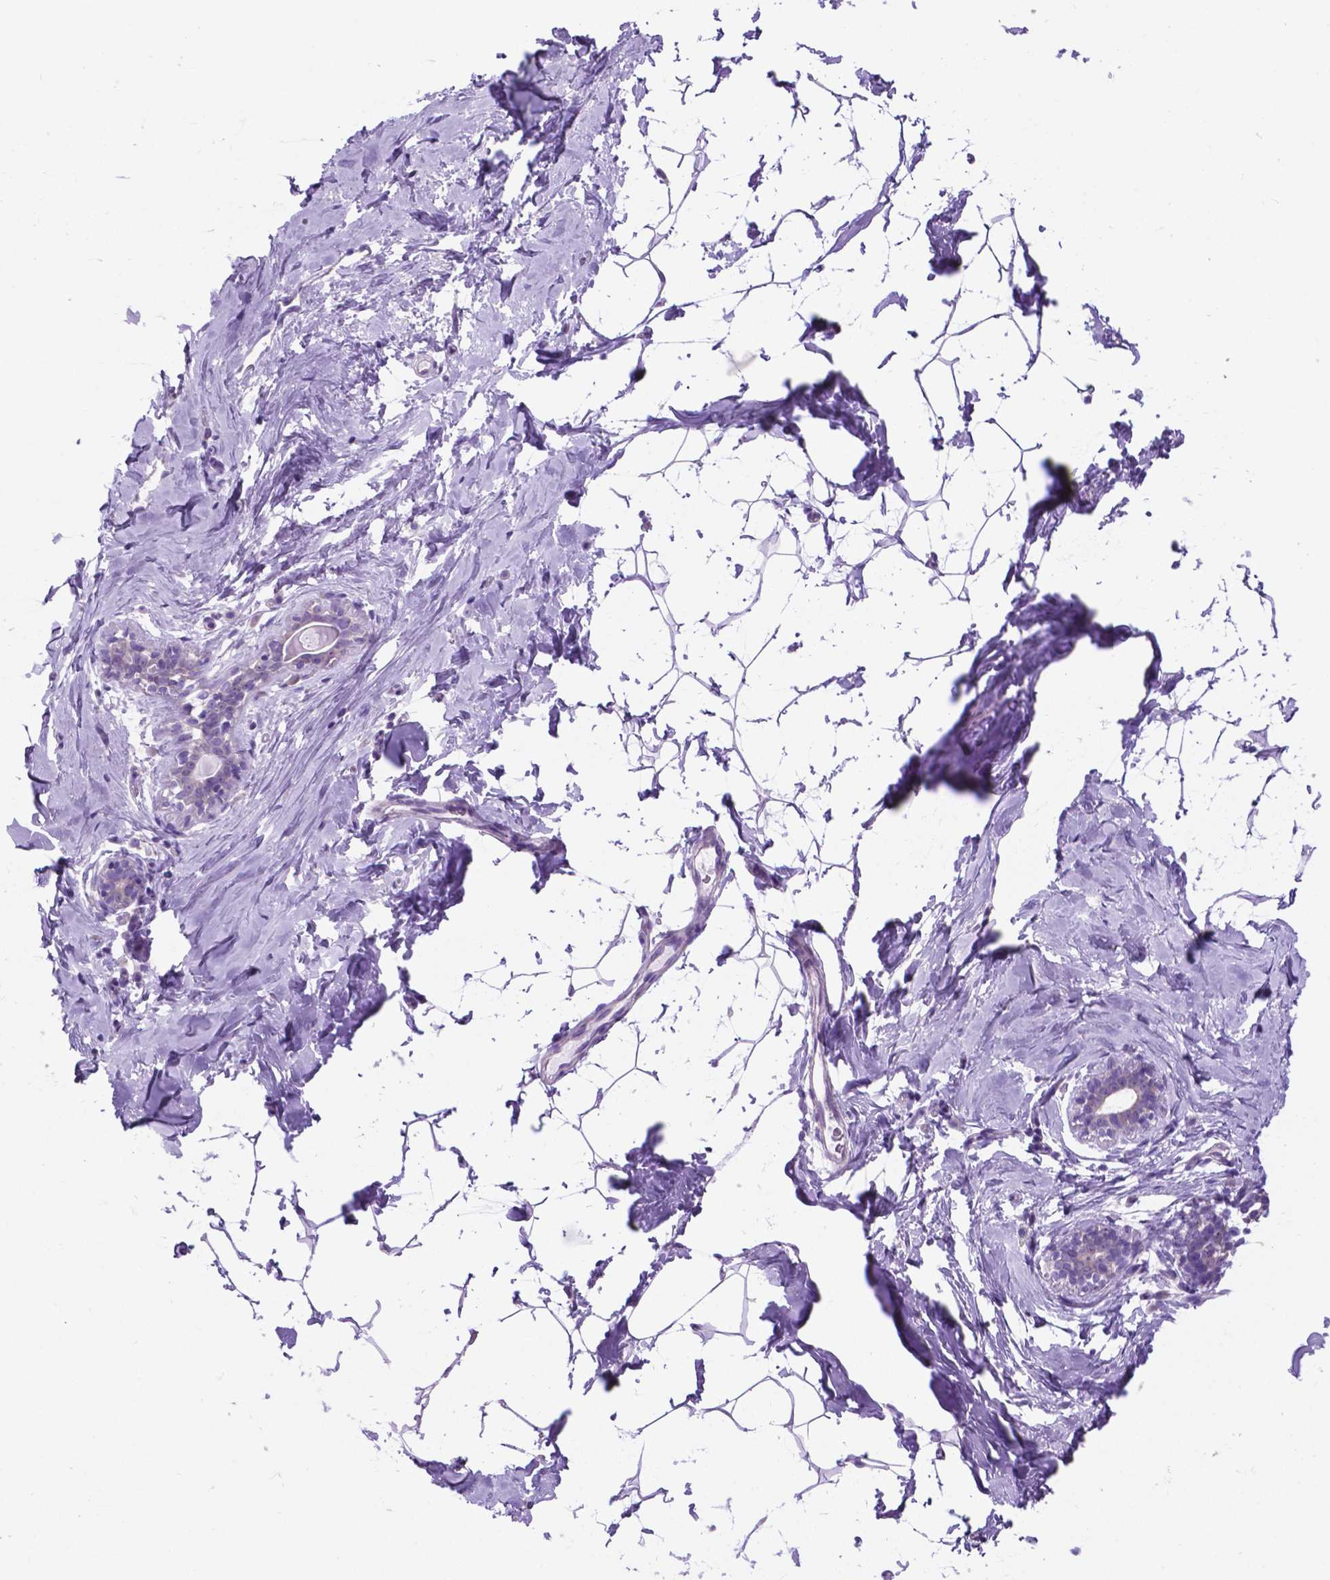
{"staining": {"intensity": "negative", "quantity": "none", "location": "none"}, "tissue": "breast", "cell_type": "Adipocytes", "image_type": "normal", "snomed": [{"axis": "morphology", "description": "Normal tissue, NOS"}, {"axis": "topography", "description": "Breast"}], "caption": "Immunohistochemistry of normal breast exhibits no staining in adipocytes. The staining is performed using DAB (3,3'-diaminobenzidine) brown chromogen with nuclei counter-stained in using hematoxylin.", "gene": "SPDYA", "patient": {"sex": "female", "age": 32}}